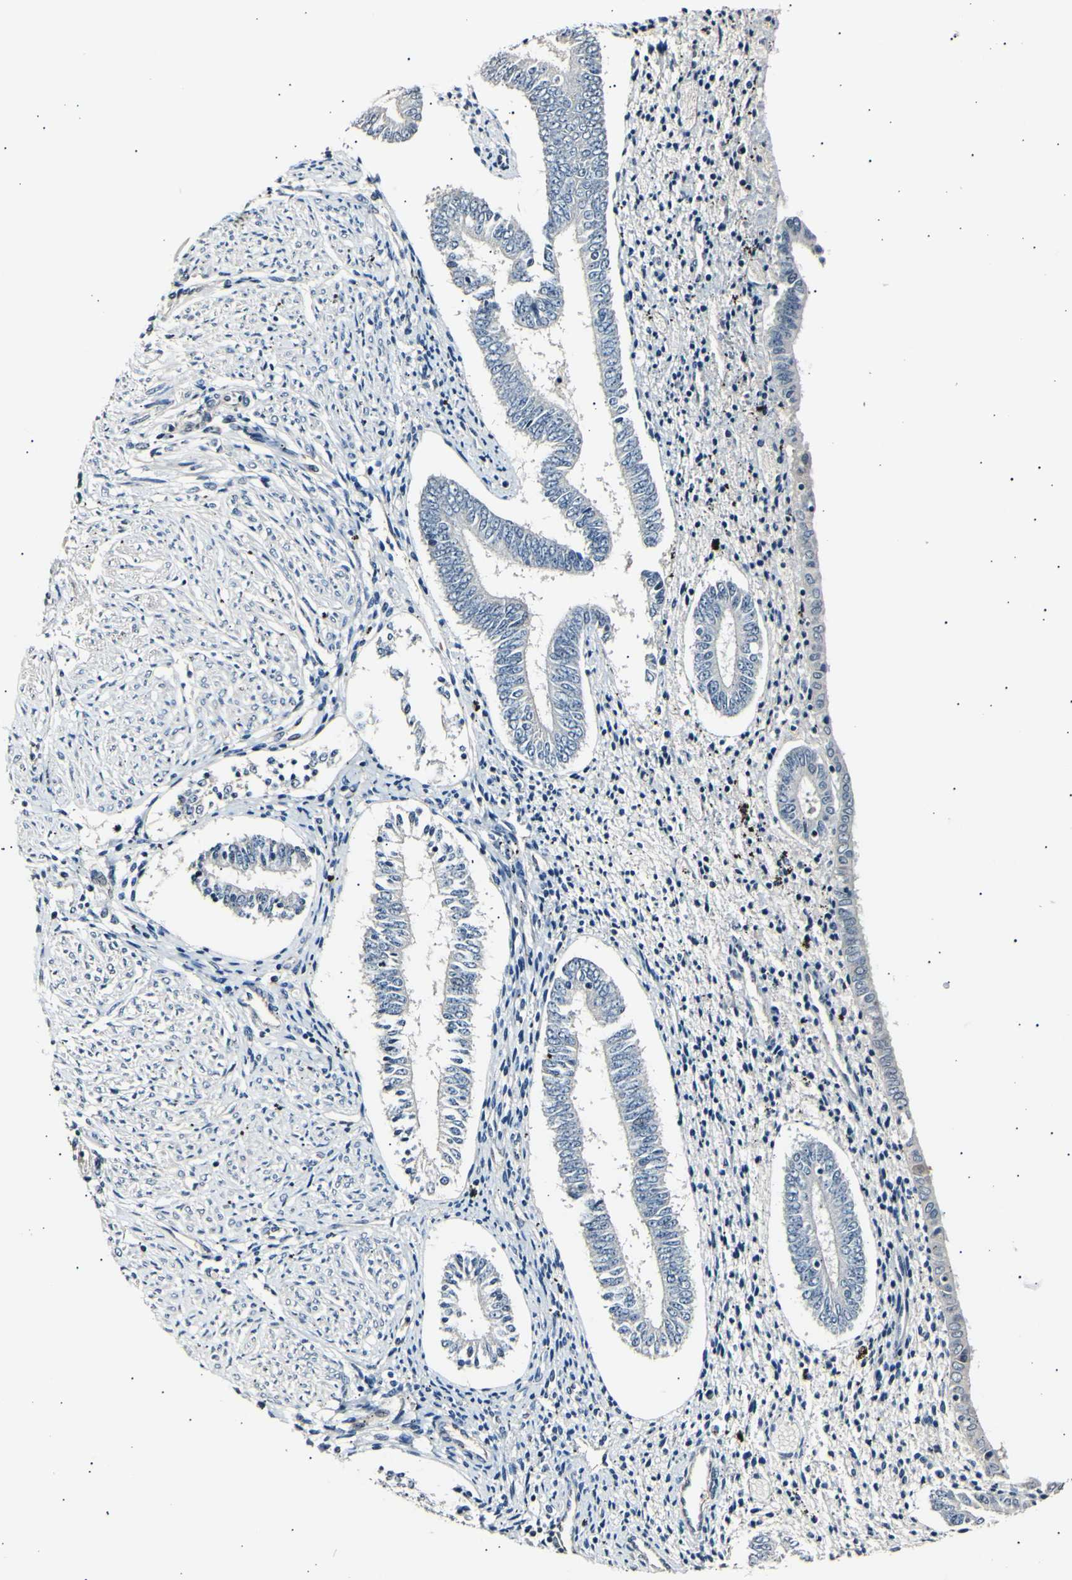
{"staining": {"intensity": "negative", "quantity": "none", "location": "none"}, "tissue": "endometrium", "cell_type": "Cells in endometrial stroma", "image_type": "normal", "snomed": [{"axis": "morphology", "description": "Normal tissue, NOS"}, {"axis": "topography", "description": "Endometrium"}], "caption": "Immunohistochemistry micrograph of unremarkable endometrium: endometrium stained with DAB shows no significant protein expression in cells in endometrial stroma. The staining was performed using DAB to visualize the protein expression in brown, while the nuclei were stained in blue with hematoxylin (Magnification: 20x).", "gene": "AK1", "patient": {"sex": "female", "age": 42}}